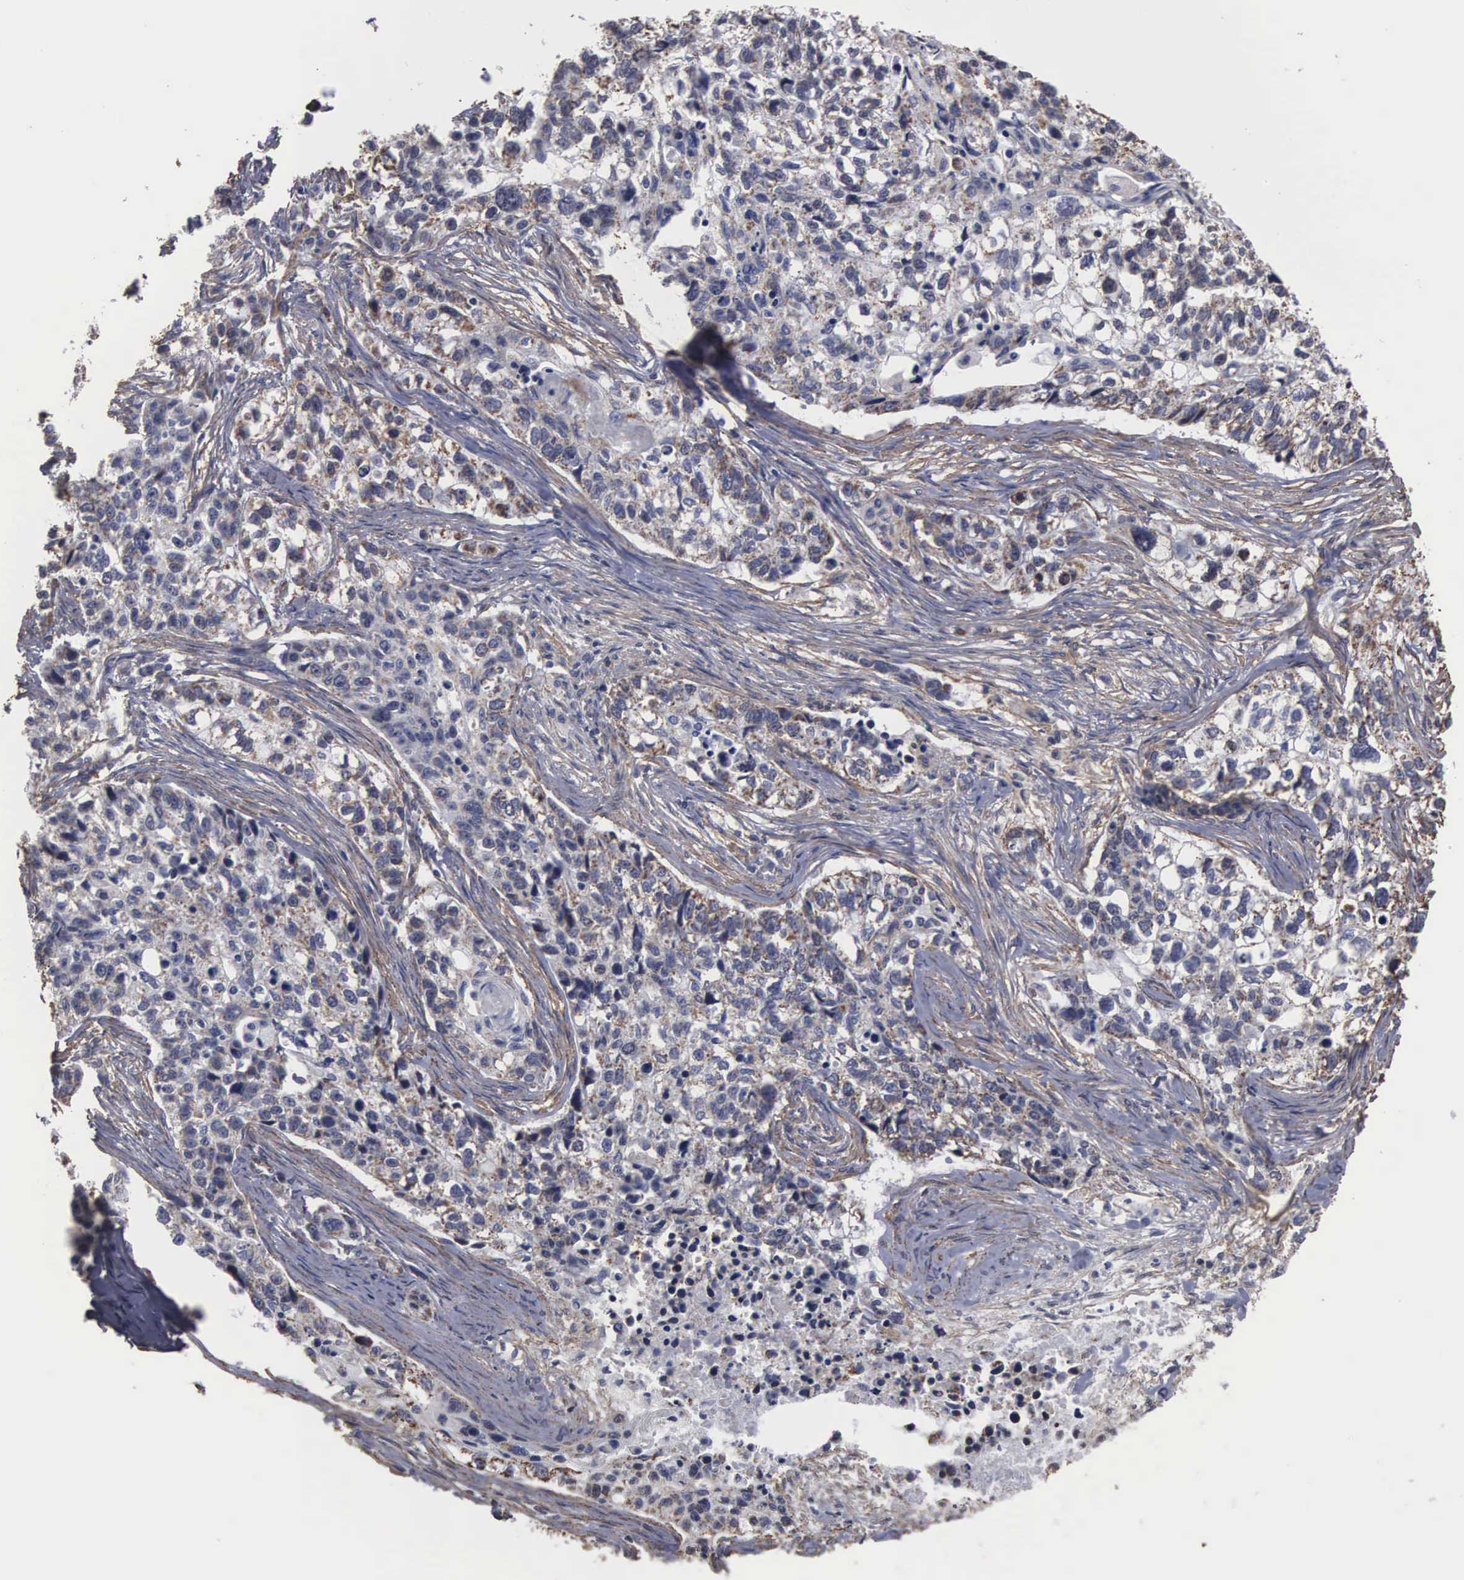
{"staining": {"intensity": "weak", "quantity": "25%-75%", "location": "cytoplasmic/membranous"}, "tissue": "lung cancer", "cell_type": "Tumor cells", "image_type": "cancer", "snomed": [{"axis": "morphology", "description": "Squamous cell carcinoma, NOS"}, {"axis": "topography", "description": "Lymph node"}, {"axis": "topography", "description": "Lung"}], "caption": "Immunohistochemical staining of lung cancer (squamous cell carcinoma) displays low levels of weak cytoplasmic/membranous staining in approximately 25%-75% of tumor cells. (Brightfield microscopy of DAB IHC at high magnification).", "gene": "NGDN", "patient": {"sex": "male", "age": 74}}